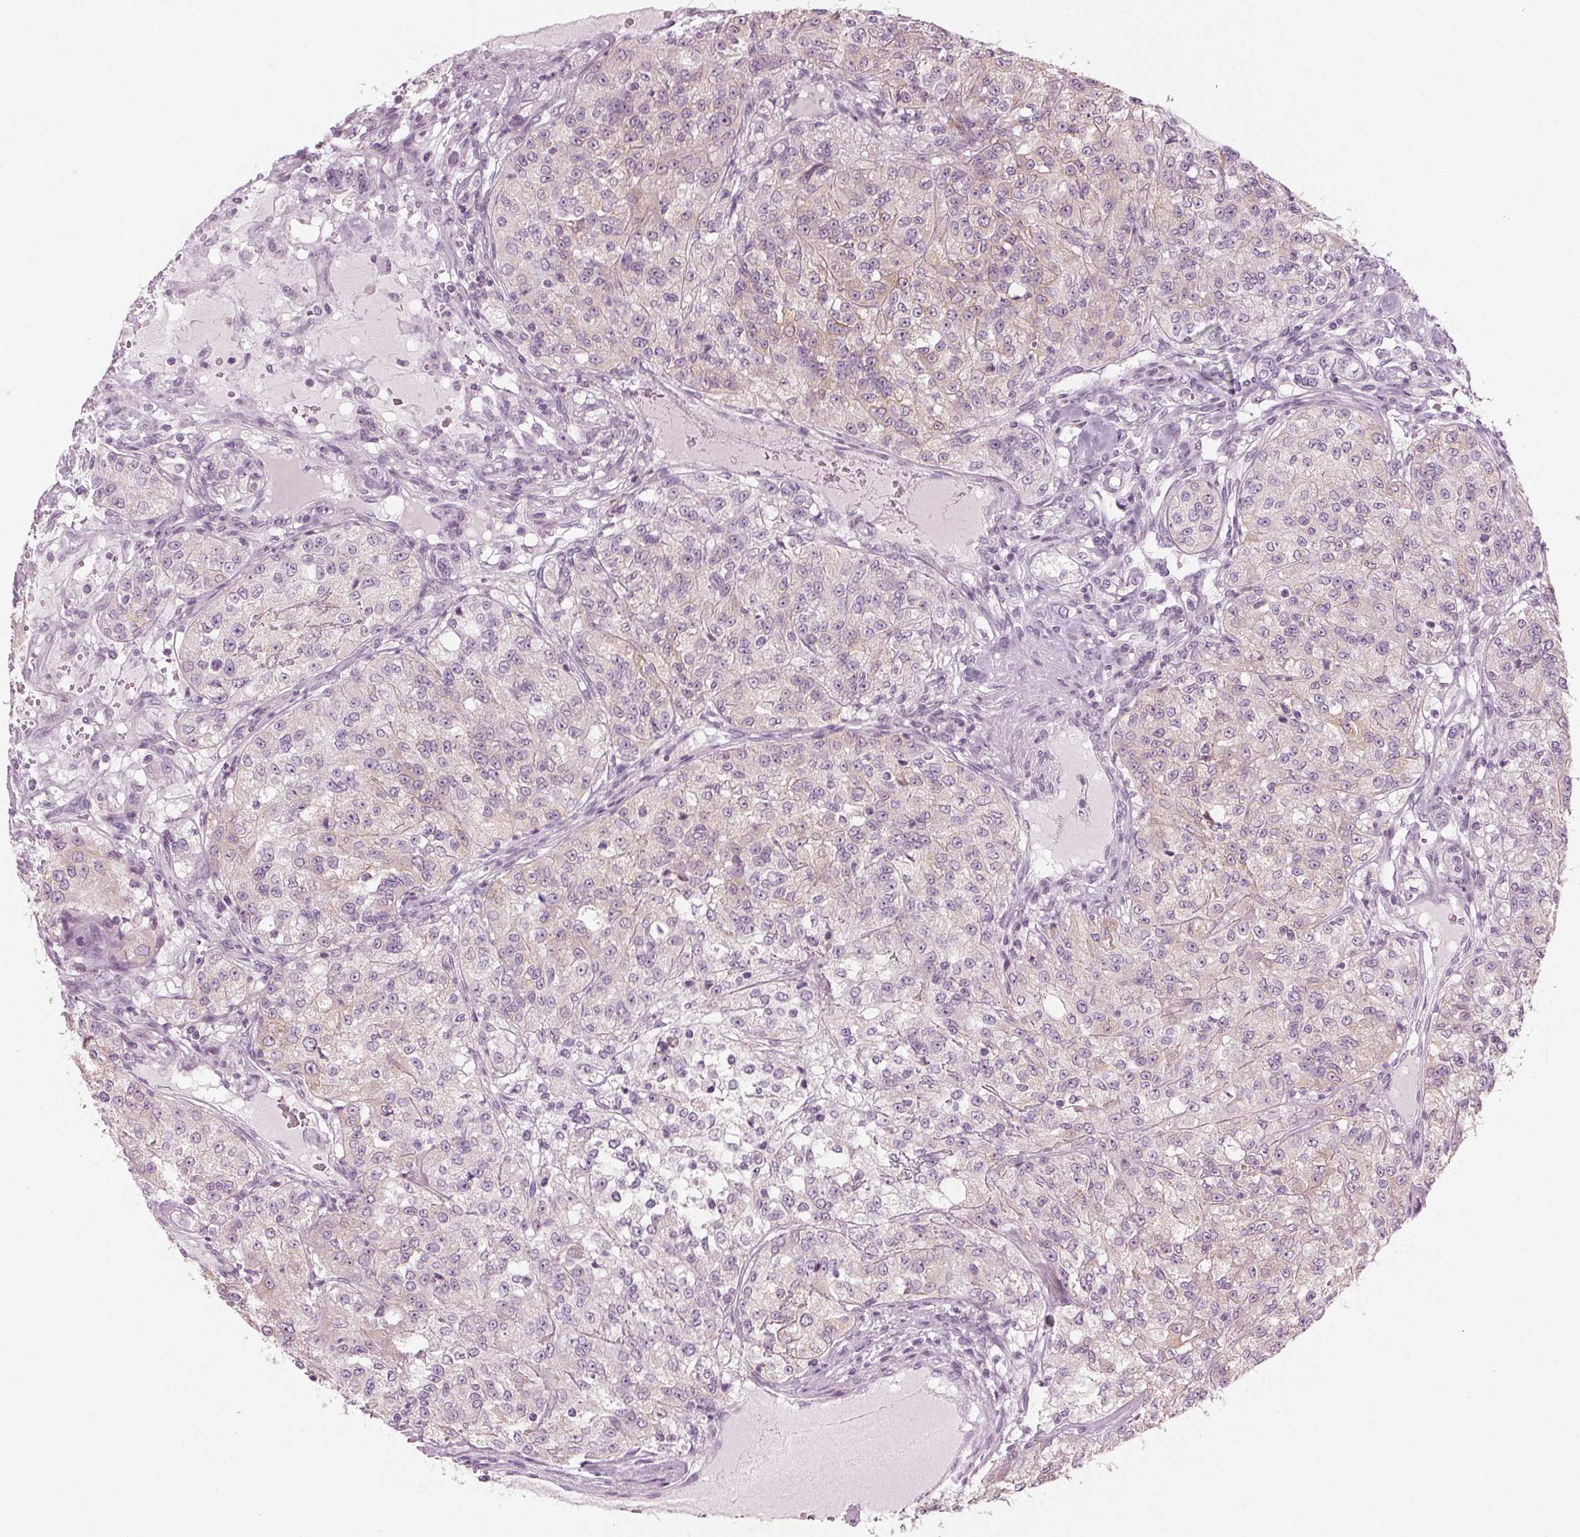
{"staining": {"intensity": "negative", "quantity": "none", "location": "none"}, "tissue": "renal cancer", "cell_type": "Tumor cells", "image_type": "cancer", "snomed": [{"axis": "morphology", "description": "Adenocarcinoma, NOS"}, {"axis": "topography", "description": "Kidney"}], "caption": "IHC photomicrograph of neoplastic tissue: renal cancer (adenocarcinoma) stained with DAB exhibits no significant protein expression in tumor cells.", "gene": "PRAP1", "patient": {"sex": "female", "age": 63}}